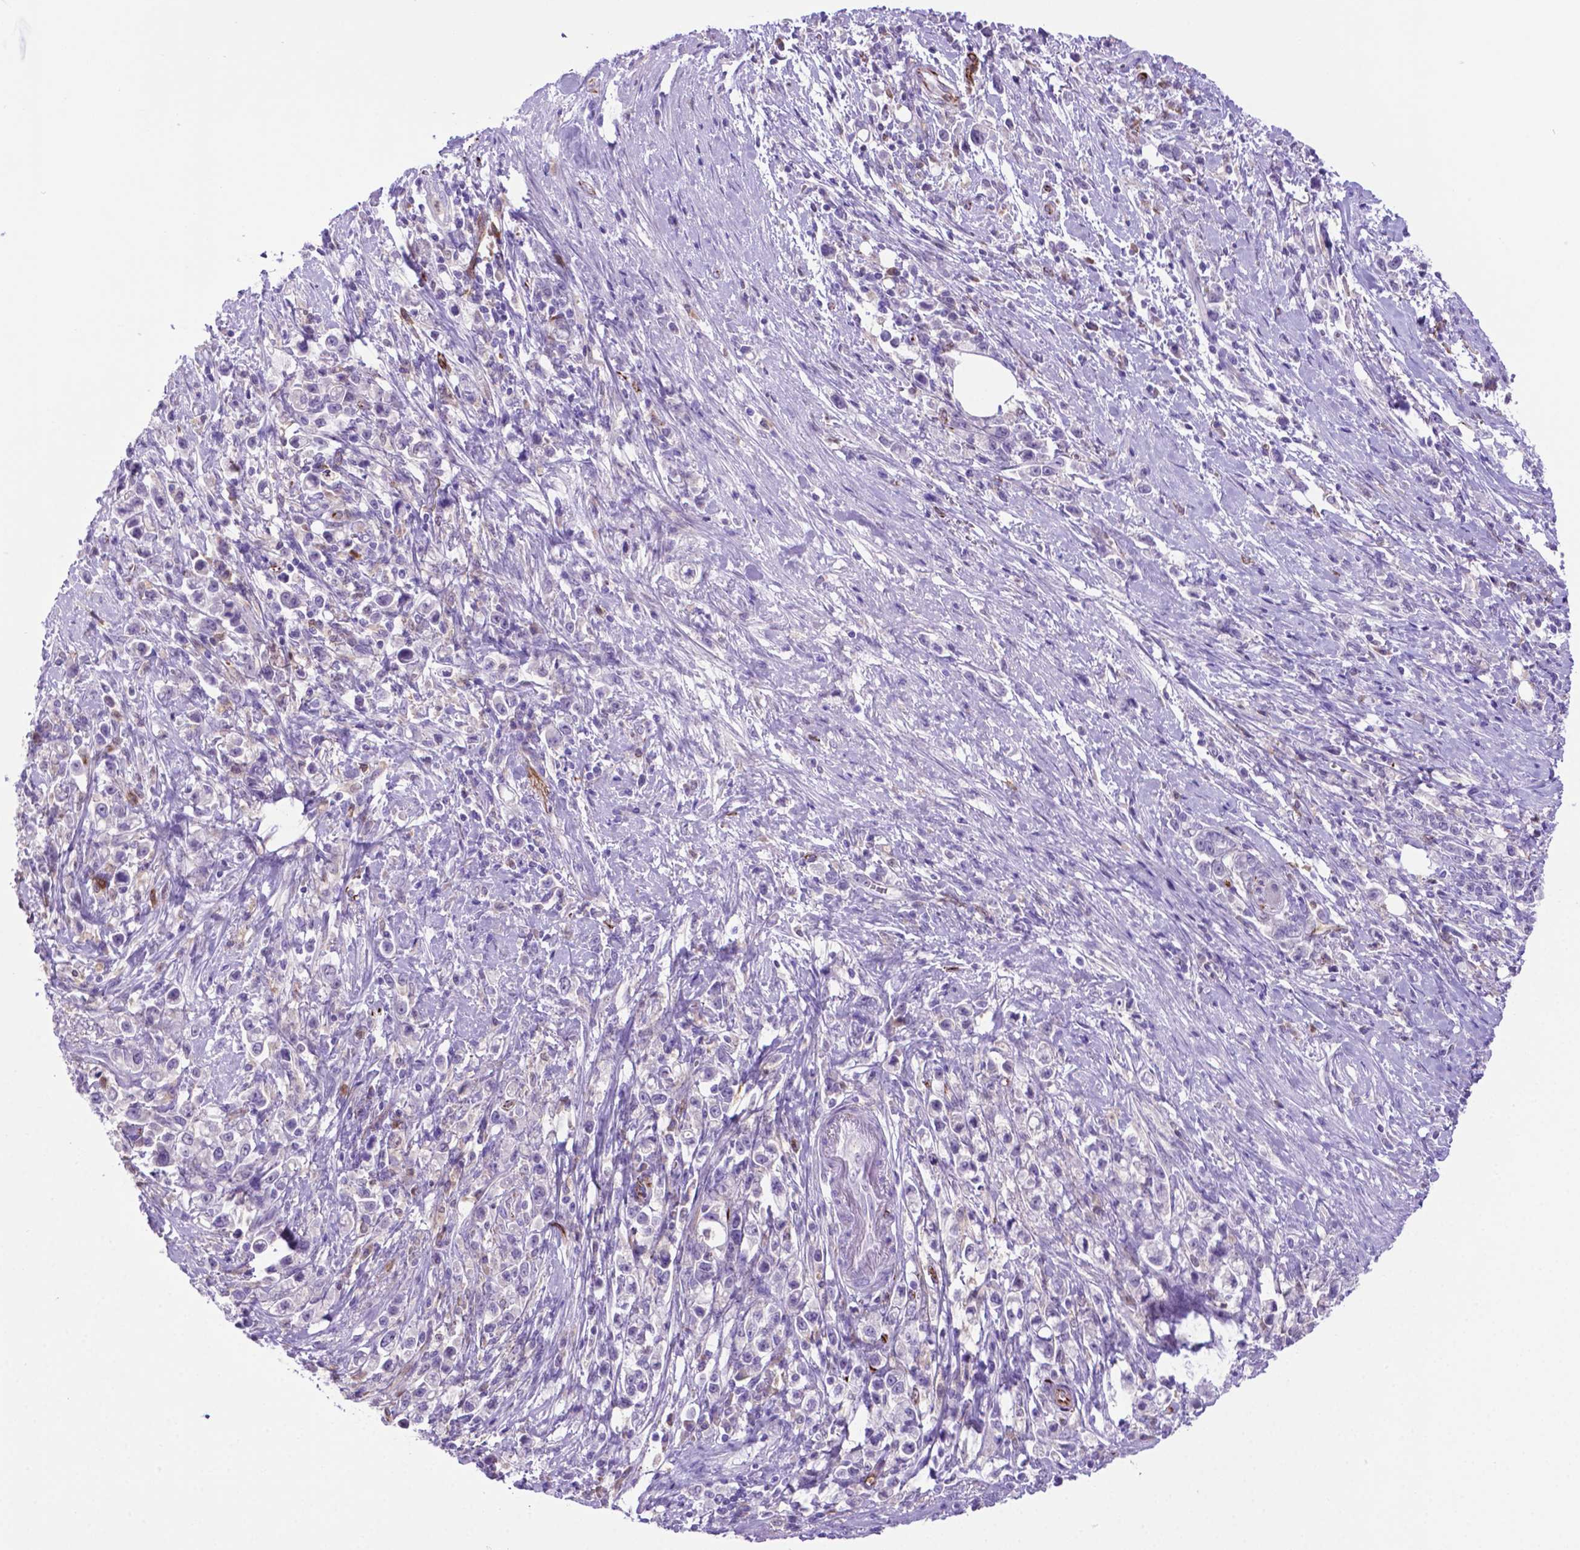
{"staining": {"intensity": "negative", "quantity": "none", "location": "none"}, "tissue": "stomach cancer", "cell_type": "Tumor cells", "image_type": "cancer", "snomed": [{"axis": "morphology", "description": "Adenocarcinoma, NOS"}, {"axis": "topography", "description": "Stomach"}], "caption": "Human adenocarcinoma (stomach) stained for a protein using immunohistochemistry (IHC) demonstrates no expression in tumor cells.", "gene": "LZTR1", "patient": {"sex": "male", "age": 63}}